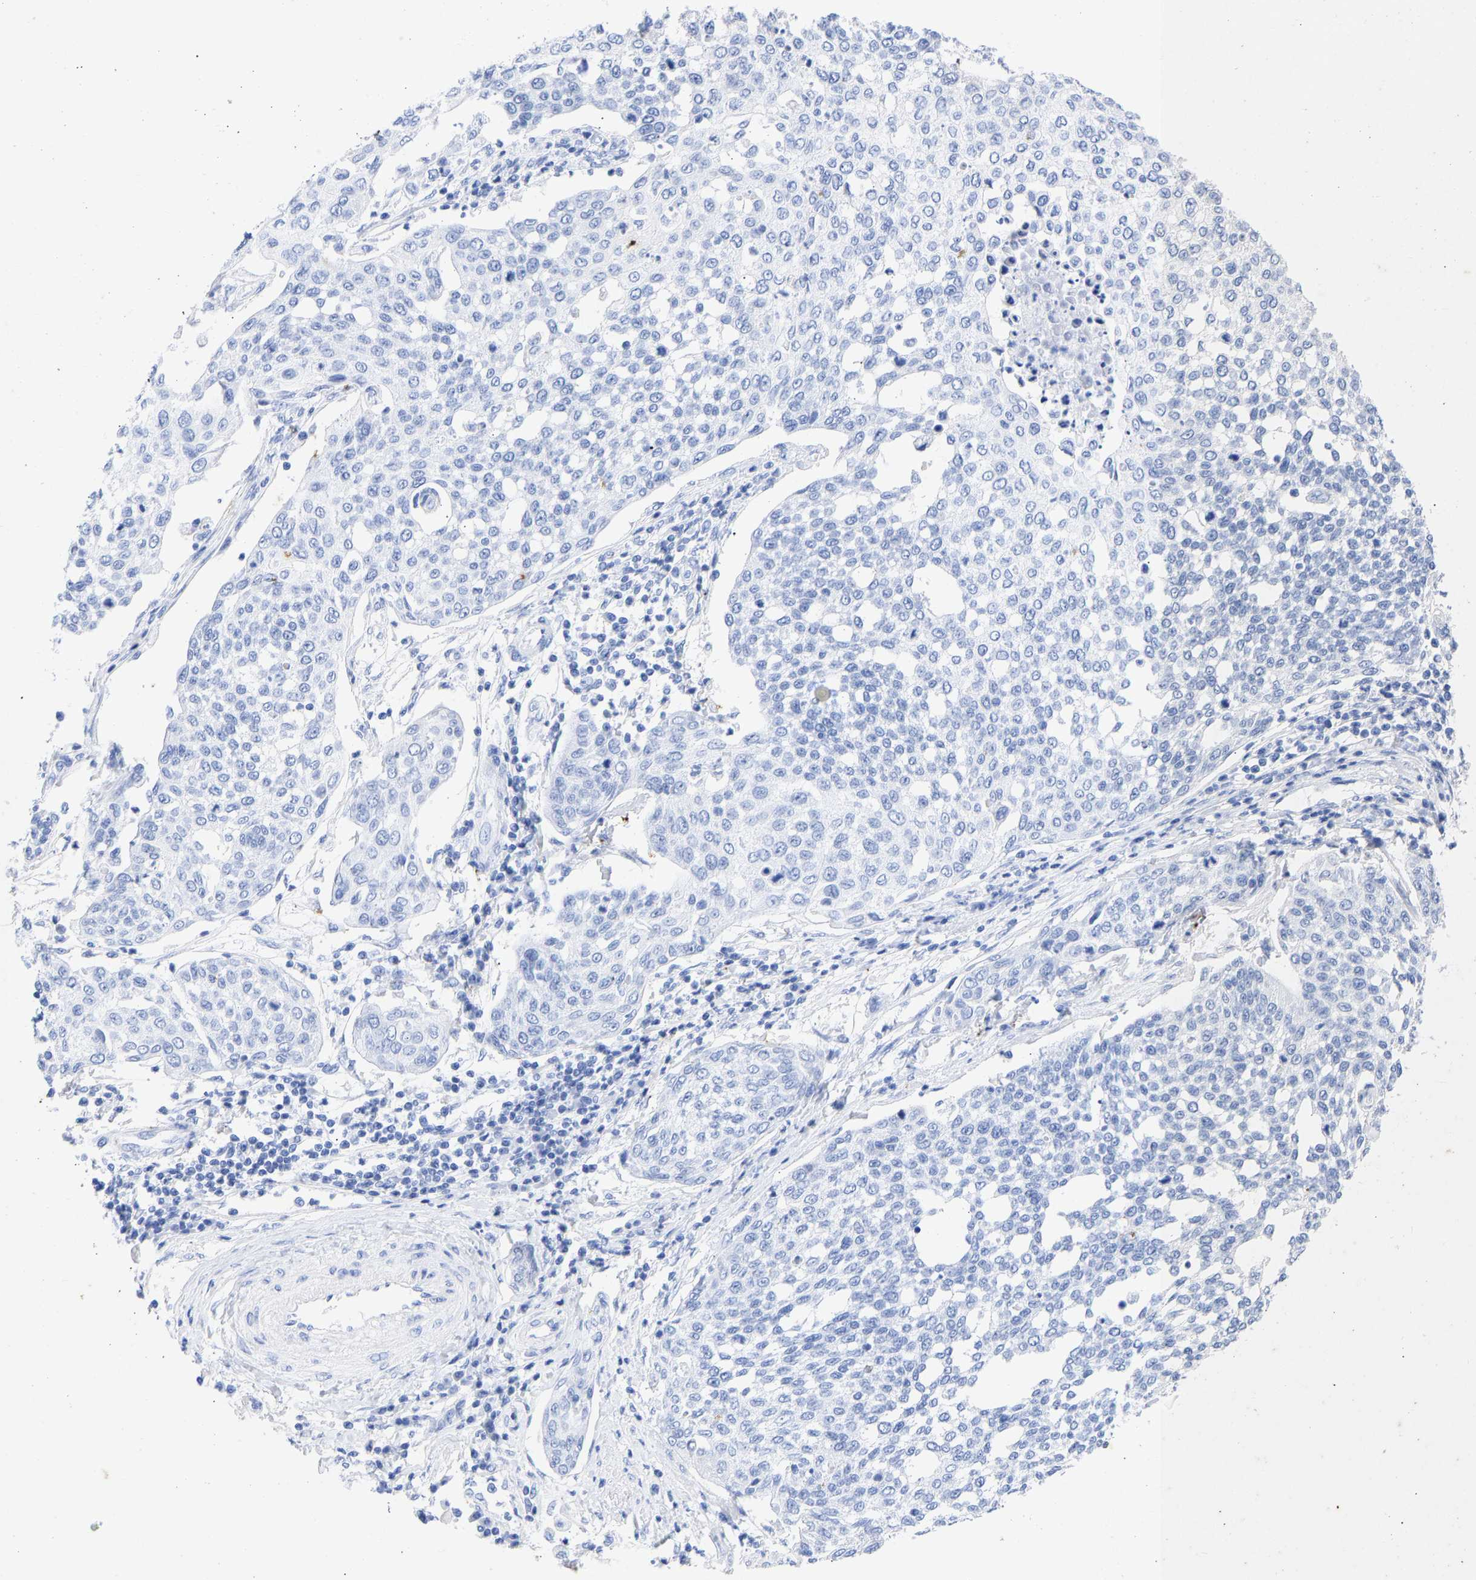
{"staining": {"intensity": "negative", "quantity": "none", "location": "none"}, "tissue": "cervical cancer", "cell_type": "Tumor cells", "image_type": "cancer", "snomed": [{"axis": "morphology", "description": "Squamous cell carcinoma, NOS"}, {"axis": "topography", "description": "Cervix"}], "caption": "The immunohistochemistry image has no significant expression in tumor cells of cervical cancer tissue. (DAB IHC, high magnification).", "gene": "KRT1", "patient": {"sex": "female", "age": 34}}